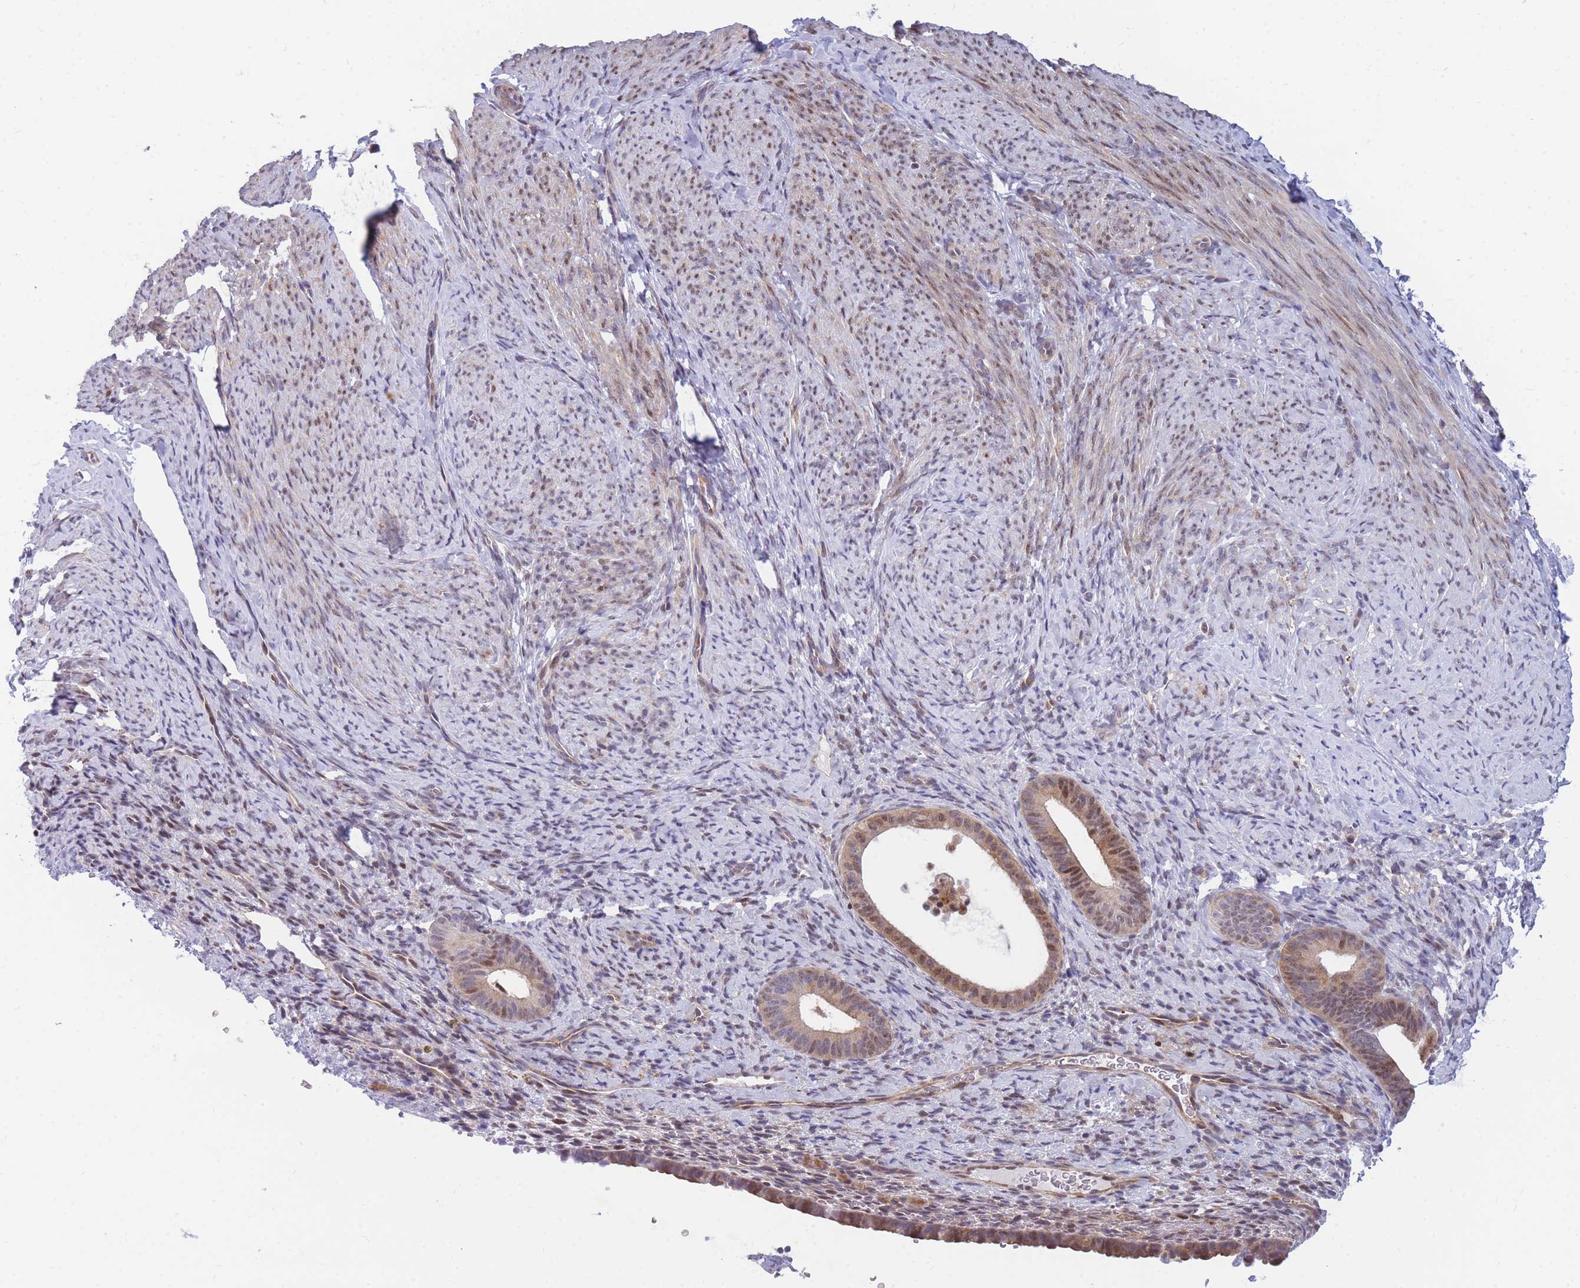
{"staining": {"intensity": "negative", "quantity": "none", "location": "none"}, "tissue": "endometrium", "cell_type": "Cells in endometrial stroma", "image_type": "normal", "snomed": [{"axis": "morphology", "description": "Normal tissue, NOS"}, {"axis": "topography", "description": "Endometrium"}], "caption": "The immunohistochemistry (IHC) image has no significant positivity in cells in endometrial stroma of endometrium. Brightfield microscopy of IHC stained with DAB (brown) and hematoxylin (blue), captured at high magnification.", "gene": "CRACD", "patient": {"sex": "female", "age": 65}}